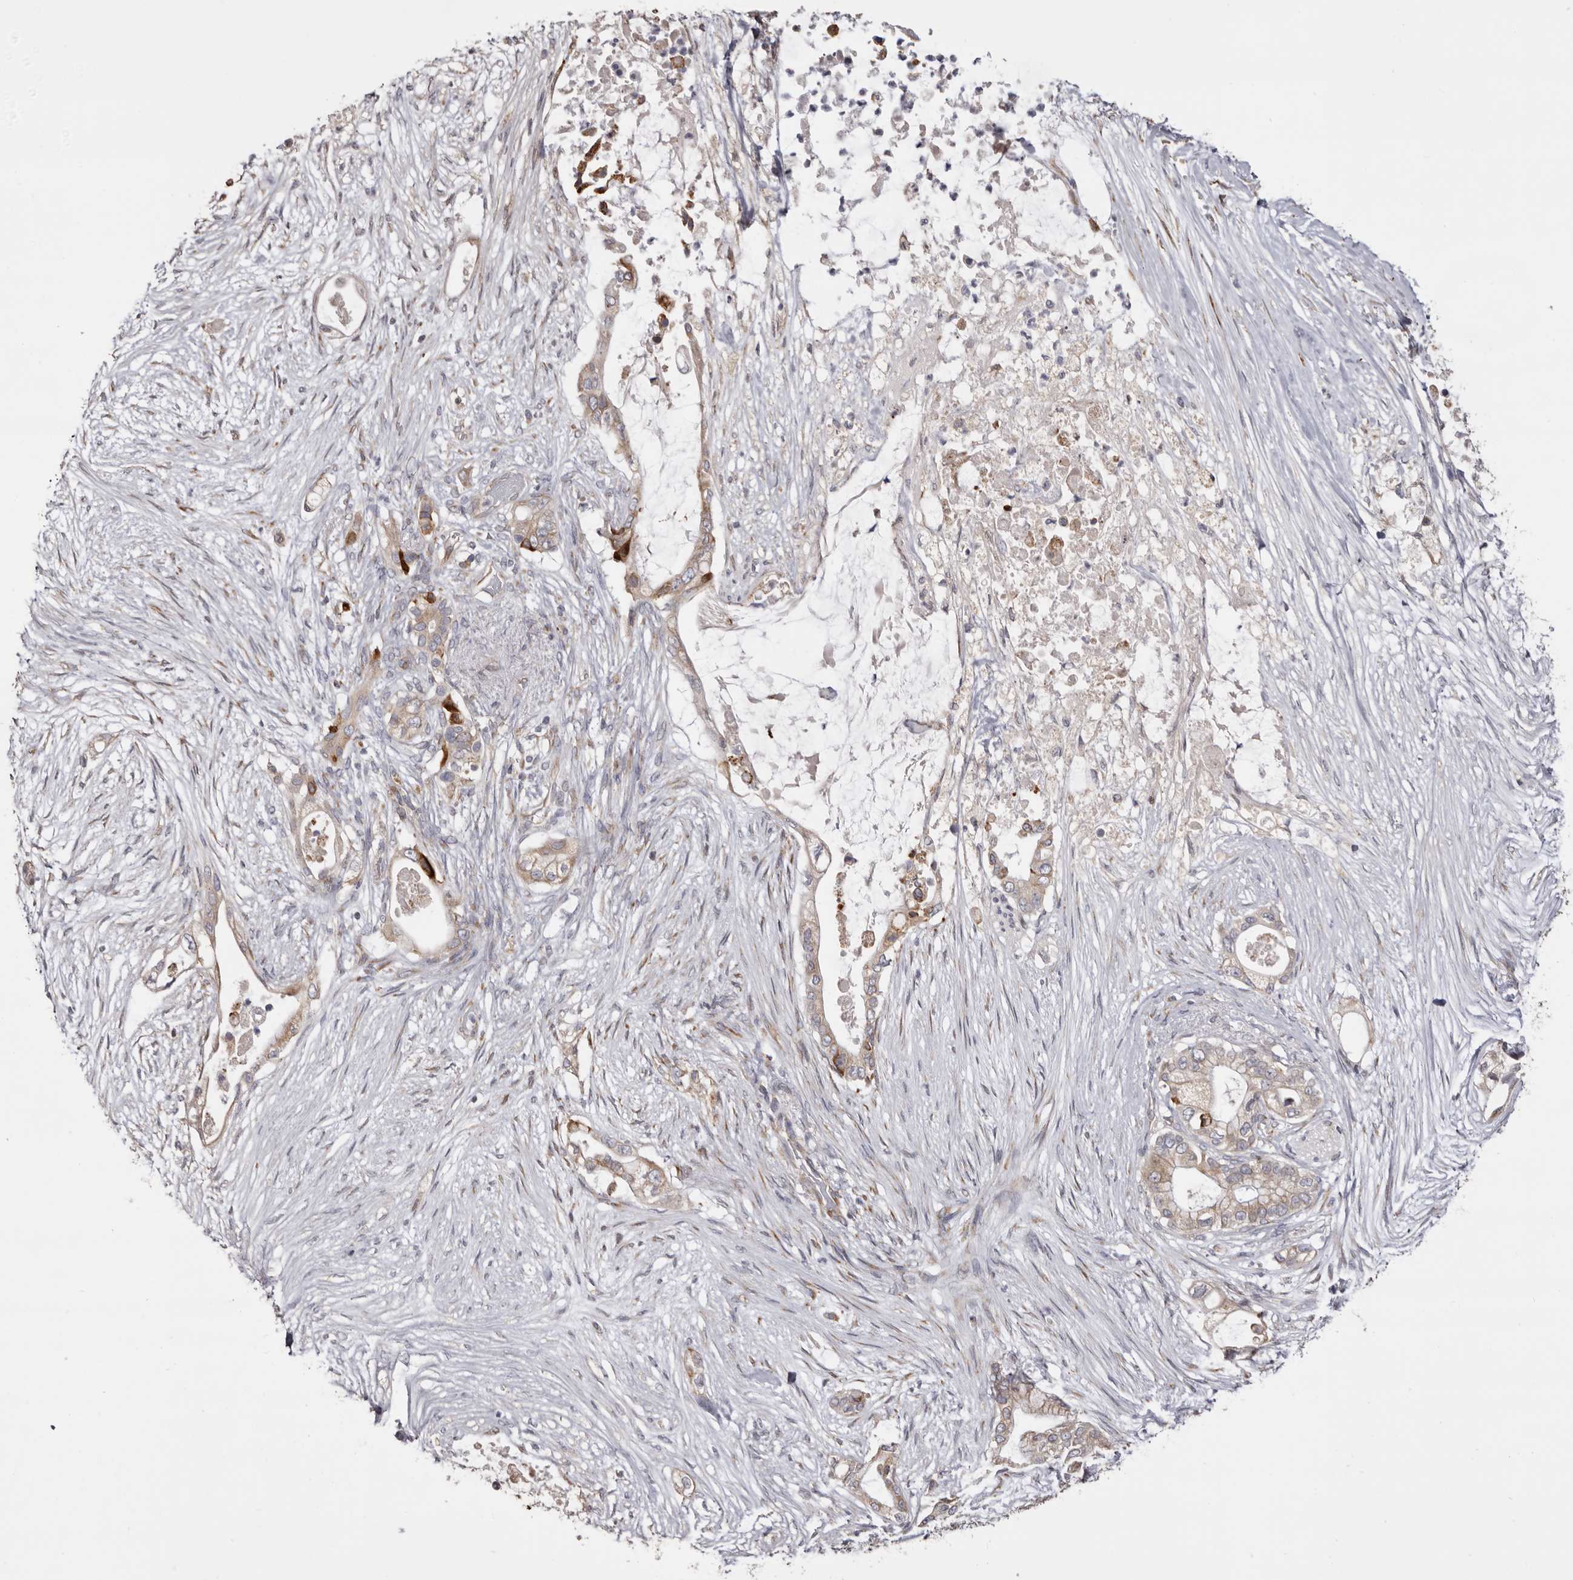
{"staining": {"intensity": "weak", "quantity": ">75%", "location": "cytoplasmic/membranous"}, "tissue": "pancreatic cancer", "cell_type": "Tumor cells", "image_type": "cancer", "snomed": [{"axis": "morphology", "description": "Adenocarcinoma, NOS"}, {"axis": "topography", "description": "Pancreas"}], "caption": "IHC image of pancreatic adenocarcinoma stained for a protein (brown), which shows low levels of weak cytoplasmic/membranous staining in approximately >75% of tumor cells.", "gene": "PIGX", "patient": {"sex": "male", "age": 53}}